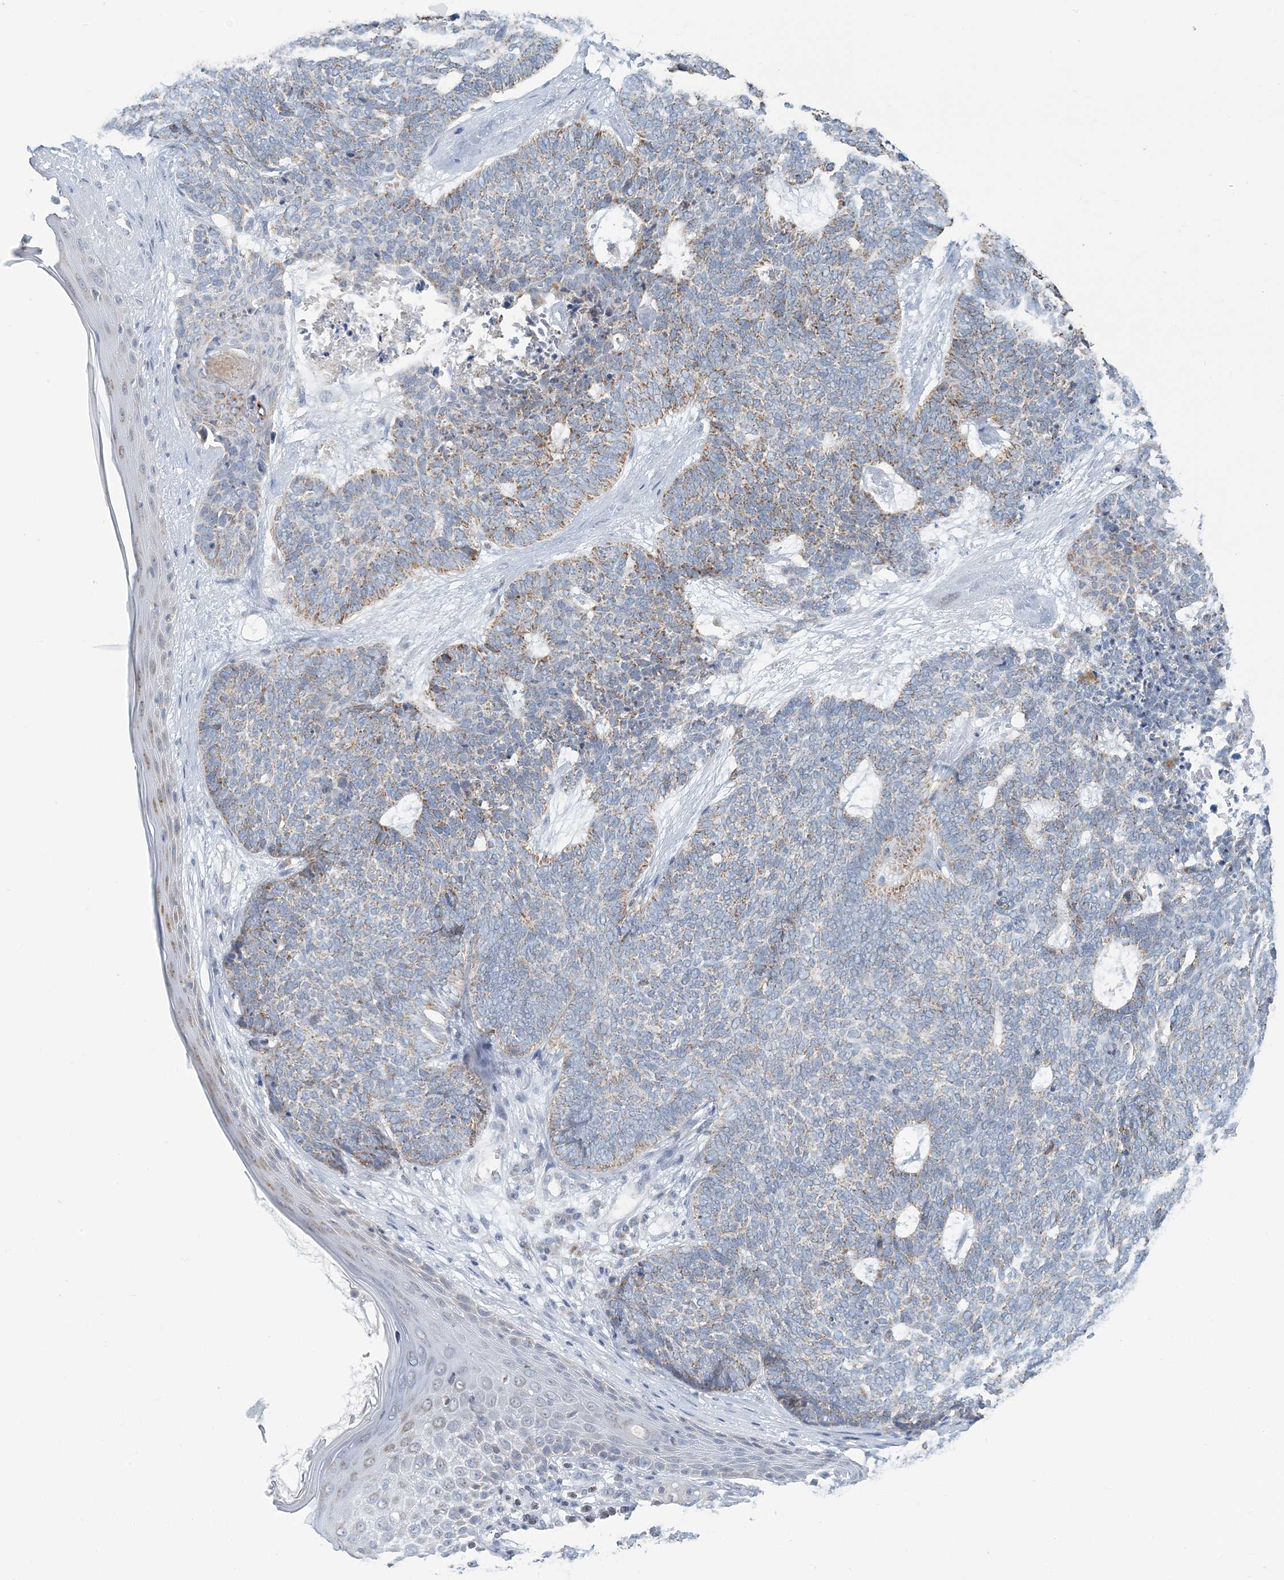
{"staining": {"intensity": "weak", "quantity": "25%-75%", "location": "cytoplasmic/membranous"}, "tissue": "skin cancer", "cell_type": "Tumor cells", "image_type": "cancer", "snomed": [{"axis": "morphology", "description": "Basal cell carcinoma"}, {"axis": "topography", "description": "Skin"}], "caption": "A brown stain shows weak cytoplasmic/membranous expression of a protein in human skin cancer (basal cell carcinoma) tumor cells.", "gene": "BDH1", "patient": {"sex": "female", "age": 84}}